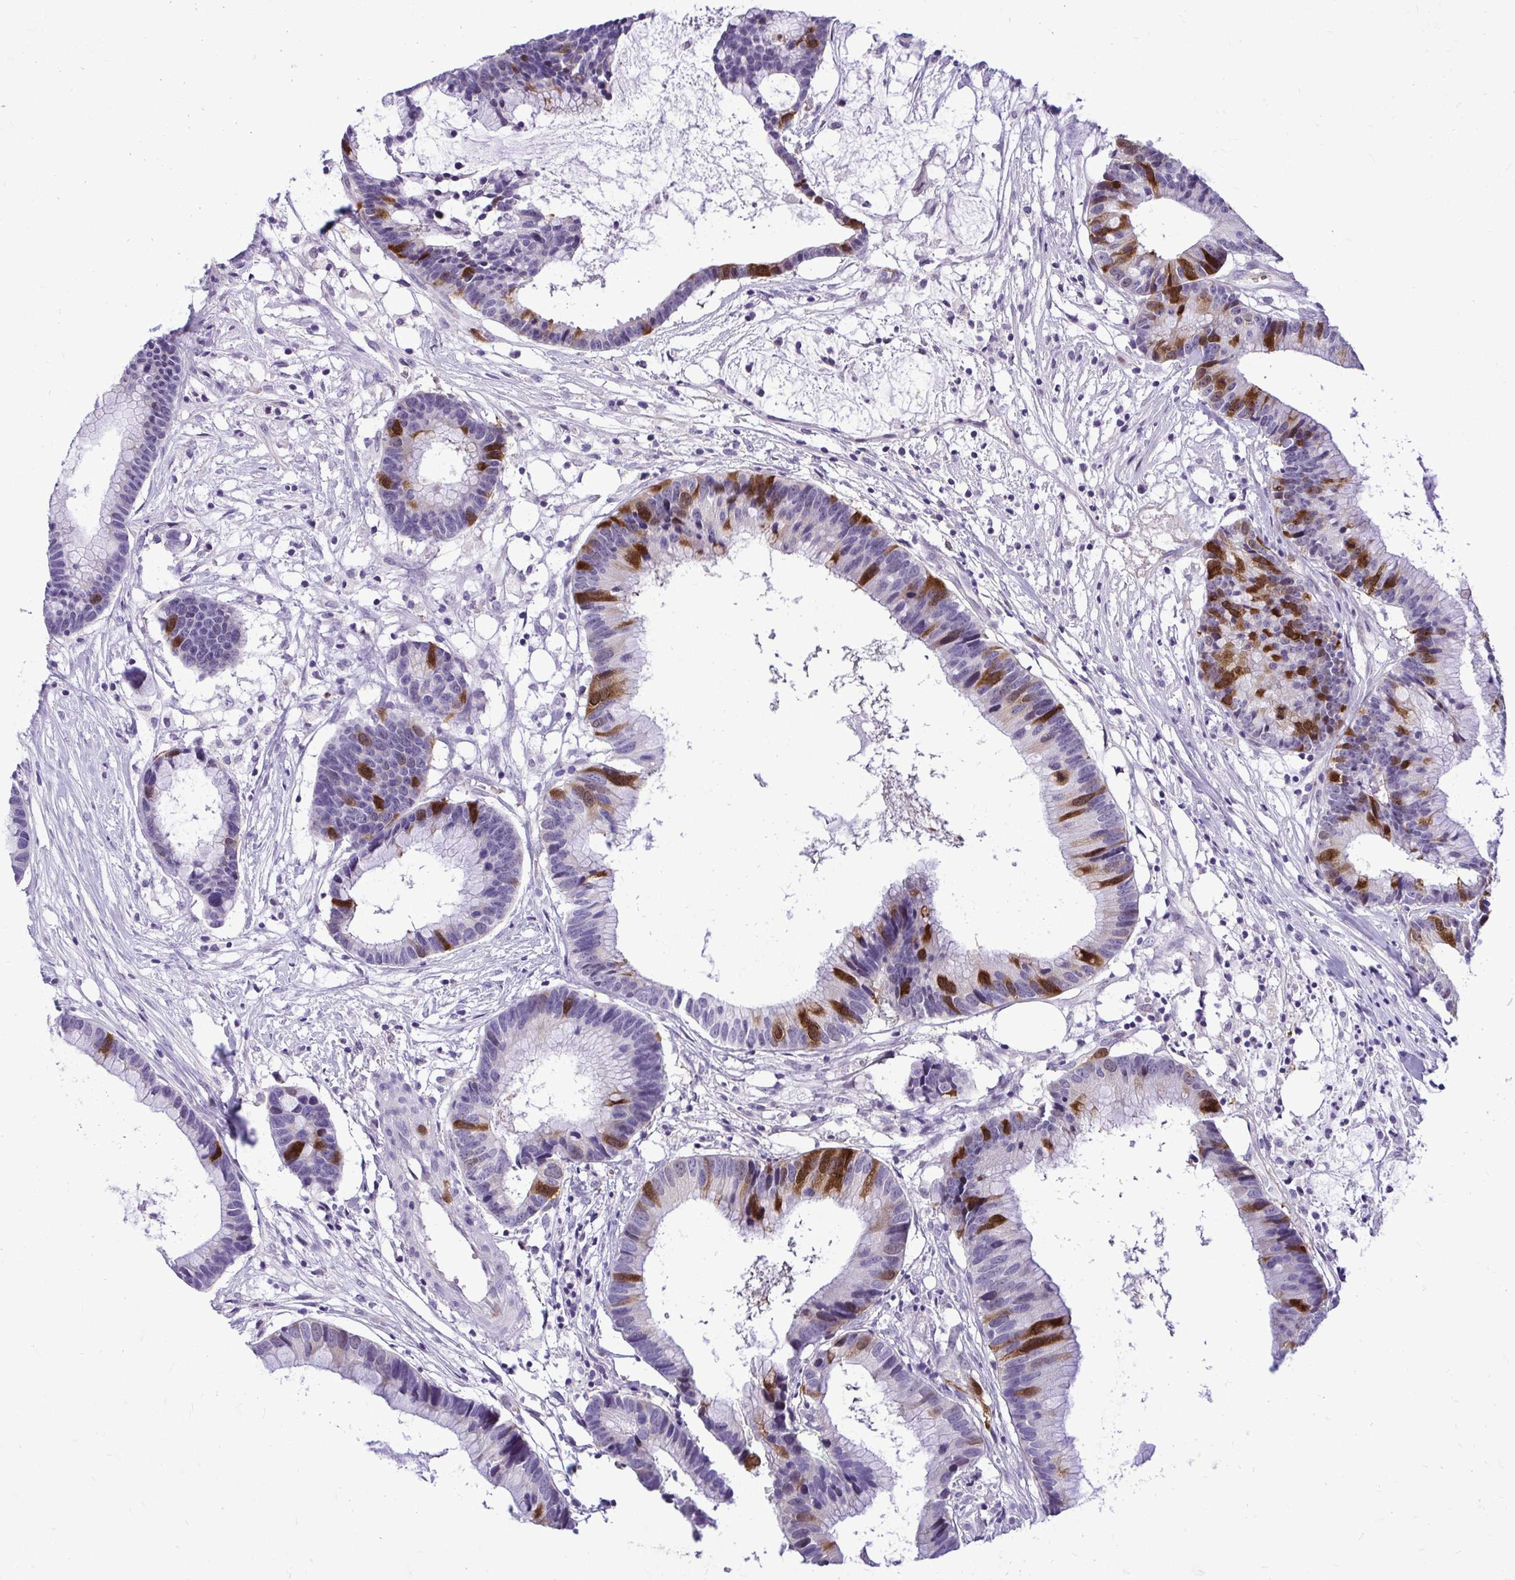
{"staining": {"intensity": "strong", "quantity": "<25%", "location": "cytoplasmic/membranous,nuclear"}, "tissue": "colorectal cancer", "cell_type": "Tumor cells", "image_type": "cancer", "snomed": [{"axis": "morphology", "description": "Adenocarcinoma, NOS"}, {"axis": "topography", "description": "Colon"}], "caption": "A micrograph showing strong cytoplasmic/membranous and nuclear staining in approximately <25% of tumor cells in colorectal cancer, as visualized by brown immunohistochemical staining.", "gene": "CDC20", "patient": {"sex": "female", "age": 78}}